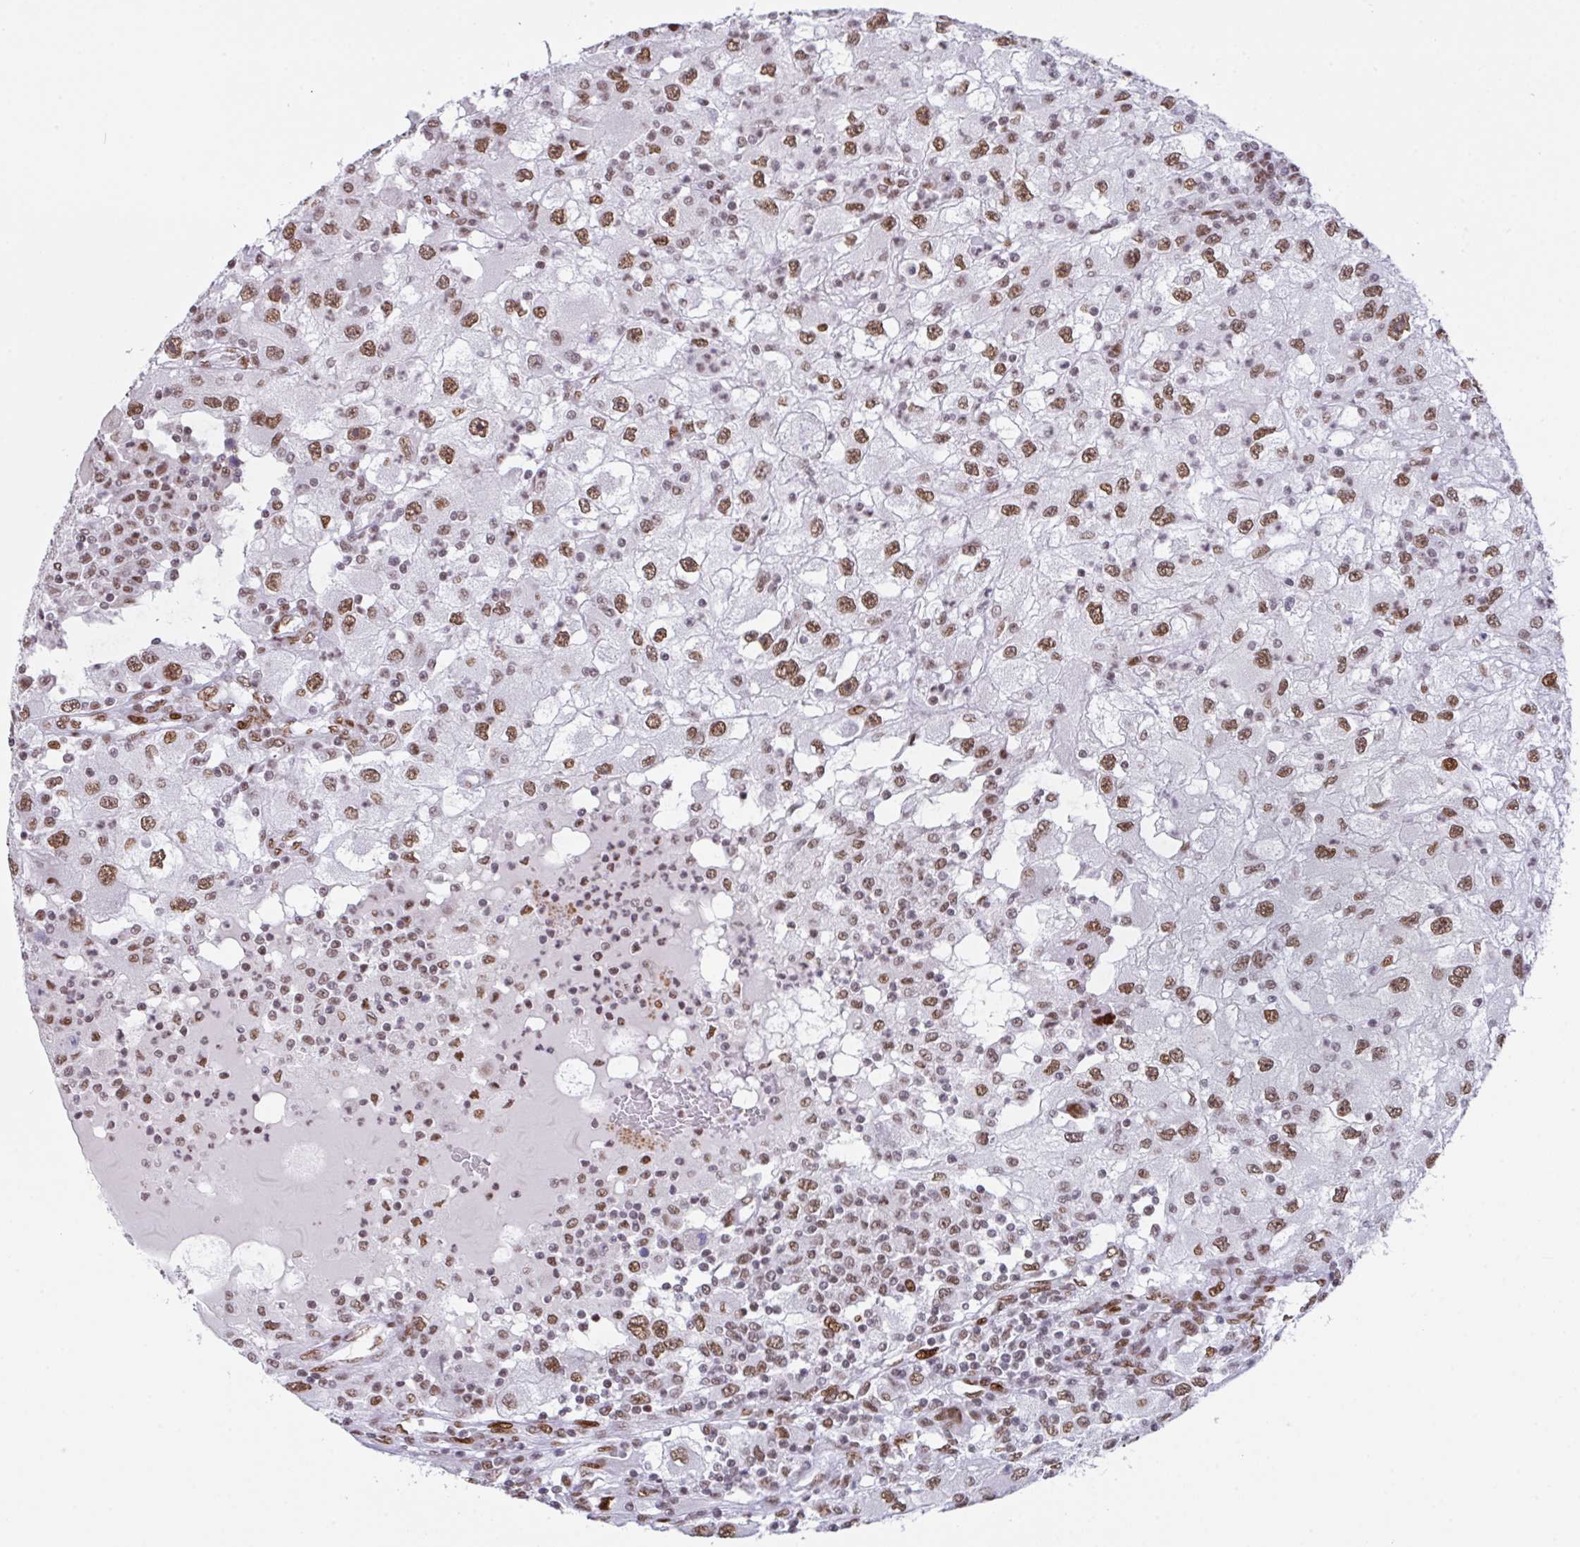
{"staining": {"intensity": "moderate", "quantity": ">75%", "location": "nuclear"}, "tissue": "renal cancer", "cell_type": "Tumor cells", "image_type": "cancer", "snomed": [{"axis": "morphology", "description": "Adenocarcinoma, NOS"}, {"axis": "topography", "description": "Kidney"}], "caption": "IHC of human renal cancer reveals medium levels of moderate nuclear expression in about >75% of tumor cells.", "gene": "CLP1", "patient": {"sex": "female", "age": 67}}